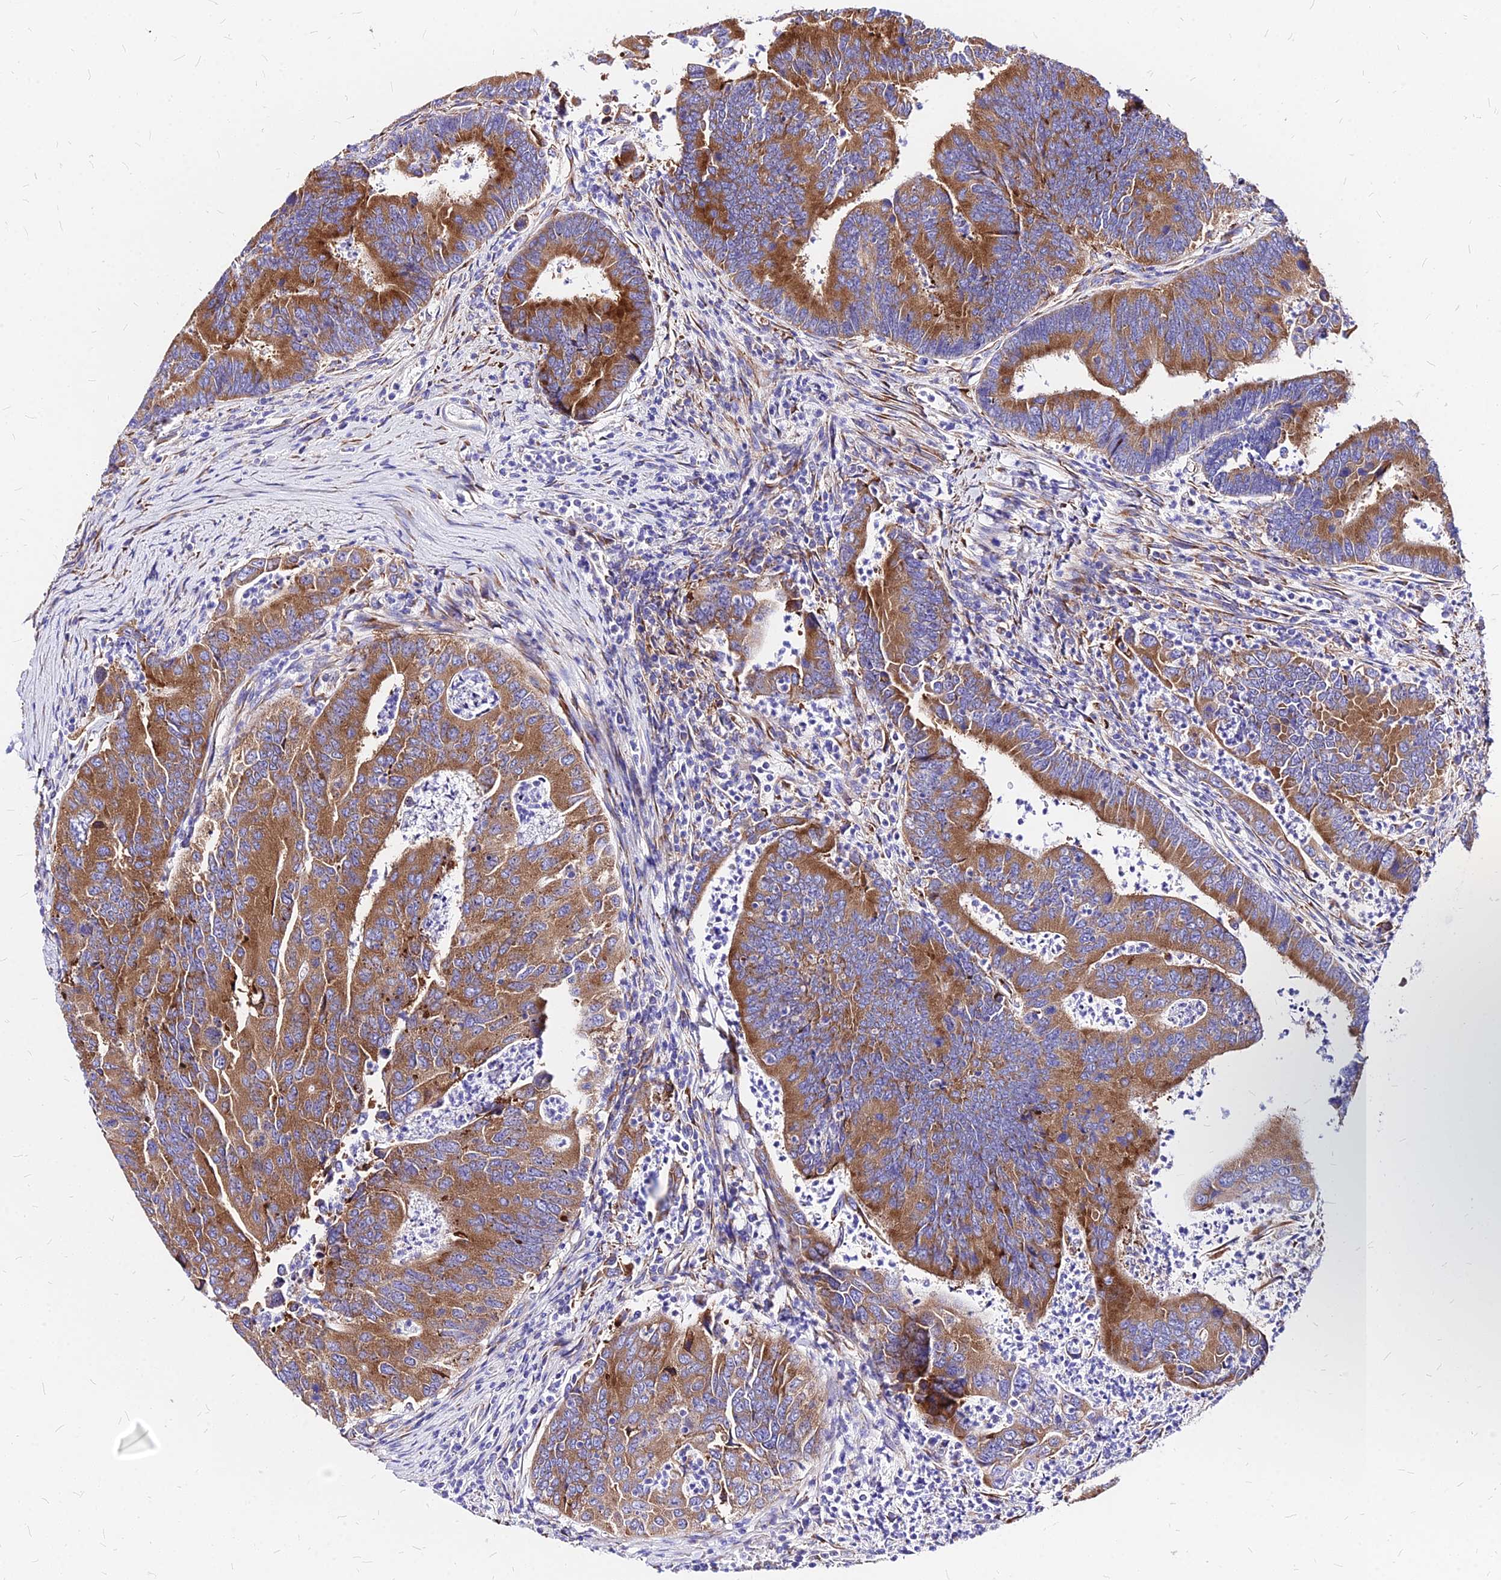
{"staining": {"intensity": "moderate", "quantity": ">75%", "location": "cytoplasmic/membranous"}, "tissue": "colorectal cancer", "cell_type": "Tumor cells", "image_type": "cancer", "snomed": [{"axis": "morphology", "description": "Adenocarcinoma, NOS"}, {"axis": "topography", "description": "Colon"}], "caption": "IHC of adenocarcinoma (colorectal) exhibits medium levels of moderate cytoplasmic/membranous staining in approximately >75% of tumor cells. The protein is shown in brown color, while the nuclei are stained blue.", "gene": "RPL19", "patient": {"sex": "female", "age": 67}}